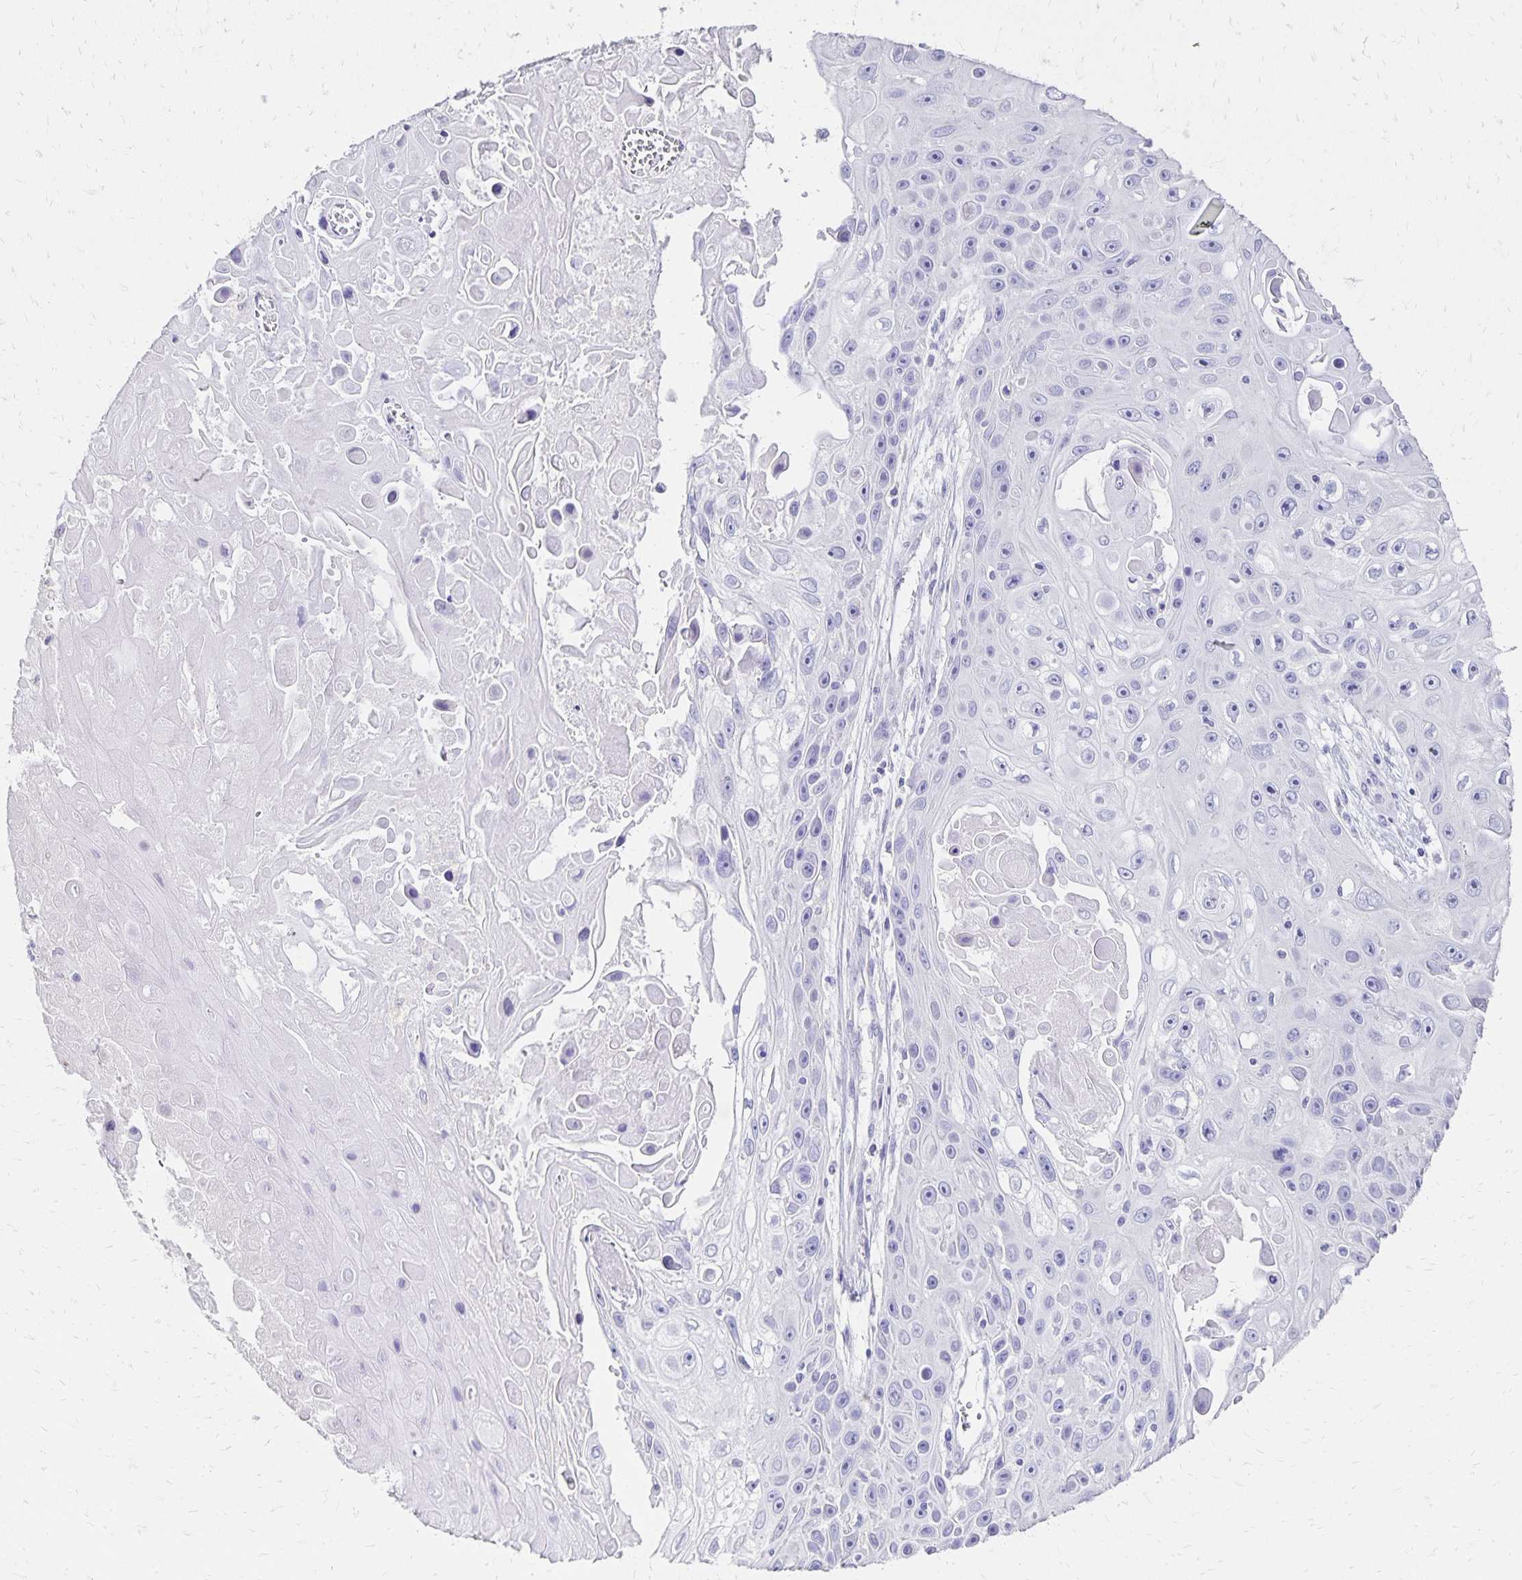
{"staining": {"intensity": "negative", "quantity": "none", "location": "none"}, "tissue": "skin cancer", "cell_type": "Tumor cells", "image_type": "cancer", "snomed": [{"axis": "morphology", "description": "Squamous cell carcinoma, NOS"}, {"axis": "topography", "description": "Skin"}], "caption": "Skin cancer (squamous cell carcinoma) stained for a protein using immunohistochemistry exhibits no positivity tumor cells.", "gene": "DYNLT4", "patient": {"sex": "male", "age": 82}}